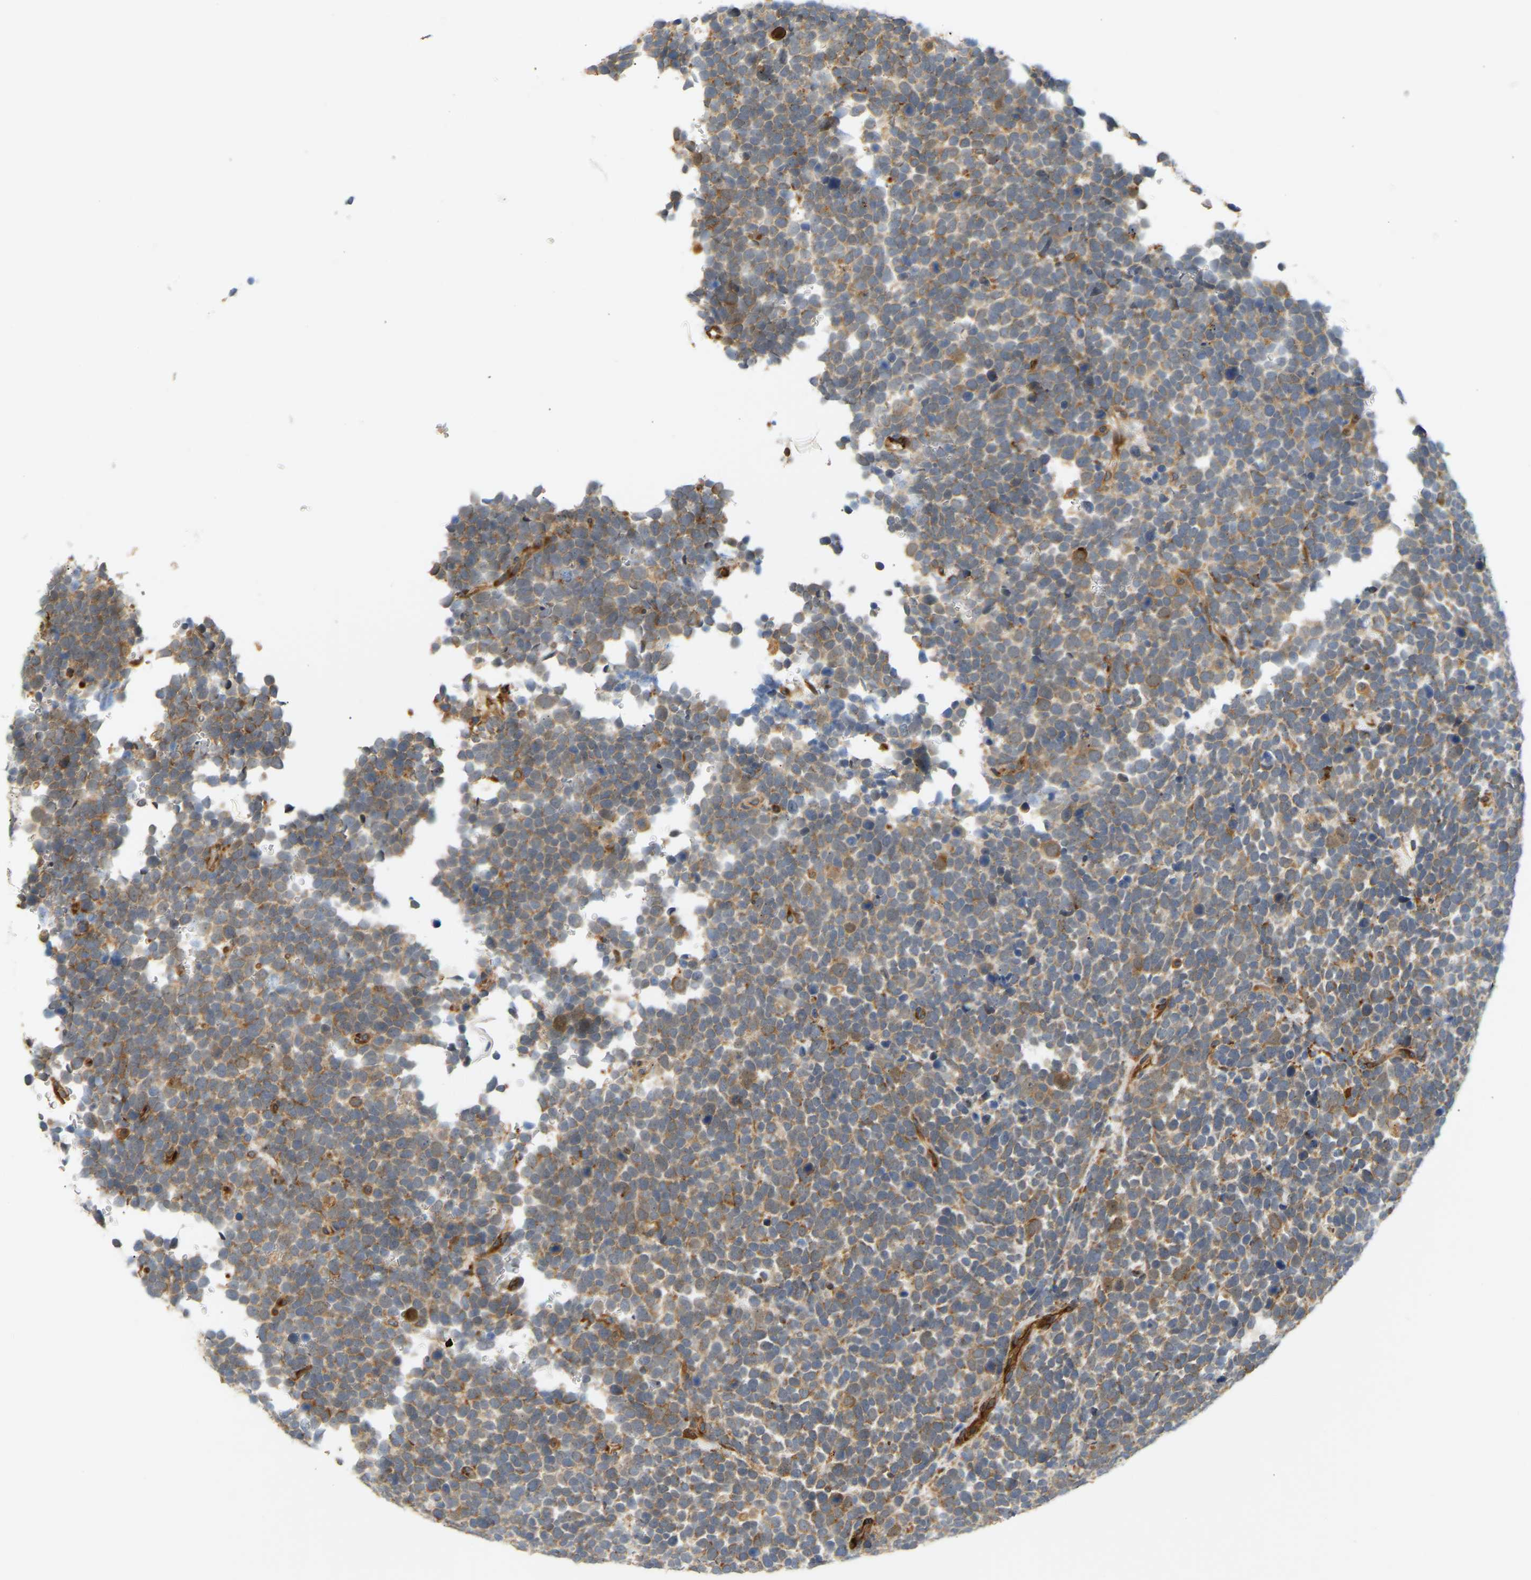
{"staining": {"intensity": "moderate", "quantity": ">75%", "location": "cytoplasmic/membranous"}, "tissue": "urothelial cancer", "cell_type": "Tumor cells", "image_type": "cancer", "snomed": [{"axis": "morphology", "description": "Urothelial carcinoma, High grade"}, {"axis": "topography", "description": "Urinary bladder"}], "caption": "A micrograph showing moderate cytoplasmic/membranous staining in about >75% of tumor cells in urothelial carcinoma (high-grade), as visualized by brown immunohistochemical staining.", "gene": "PLCG2", "patient": {"sex": "female", "age": 82}}